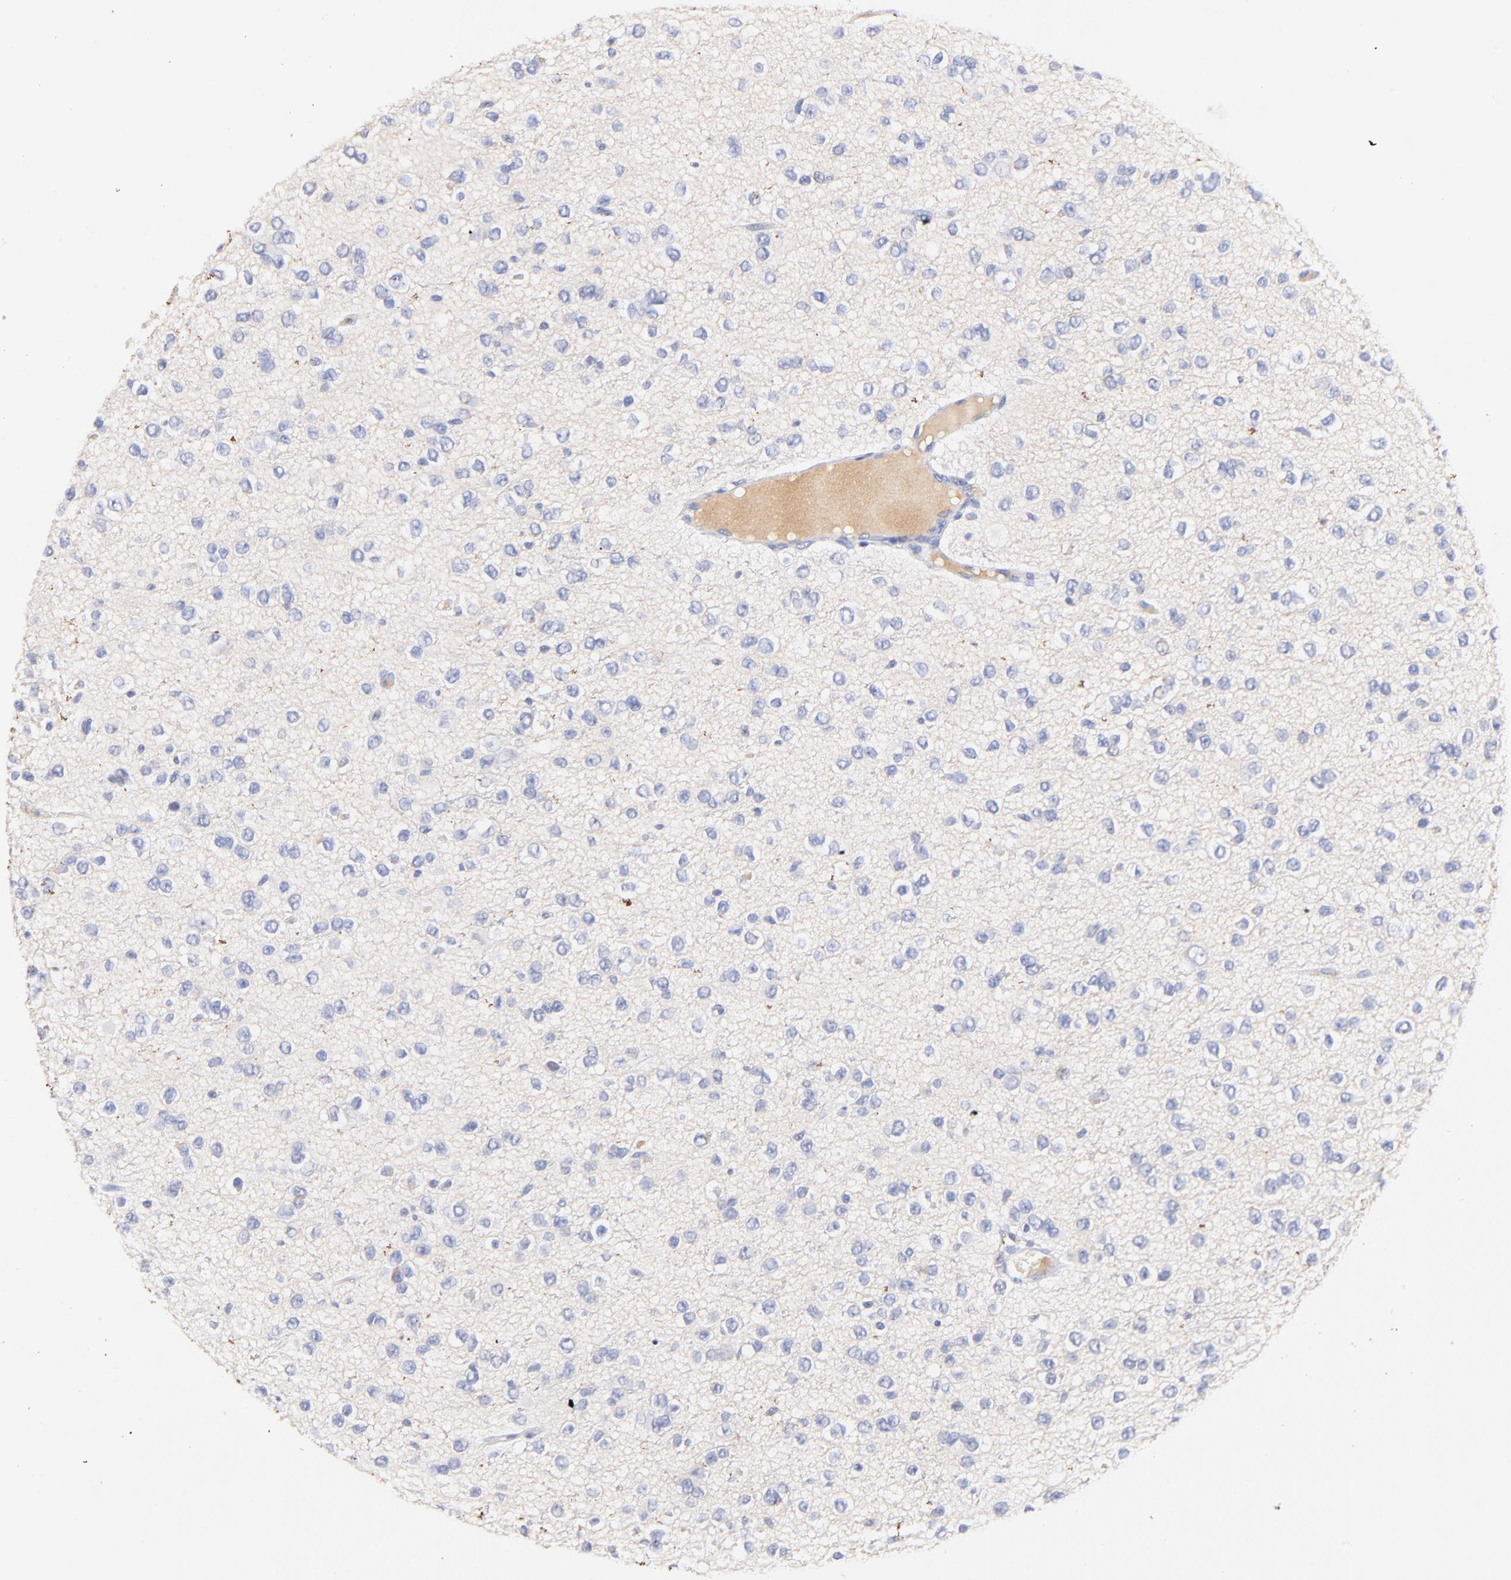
{"staining": {"intensity": "negative", "quantity": "none", "location": "none"}, "tissue": "glioma", "cell_type": "Tumor cells", "image_type": "cancer", "snomed": [{"axis": "morphology", "description": "Glioma, malignant, Low grade"}, {"axis": "topography", "description": "Brain"}], "caption": "Human malignant low-grade glioma stained for a protein using immunohistochemistry displays no positivity in tumor cells.", "gene": "IGLV7-43", "patient": {"sex": "male", "age": 42}}